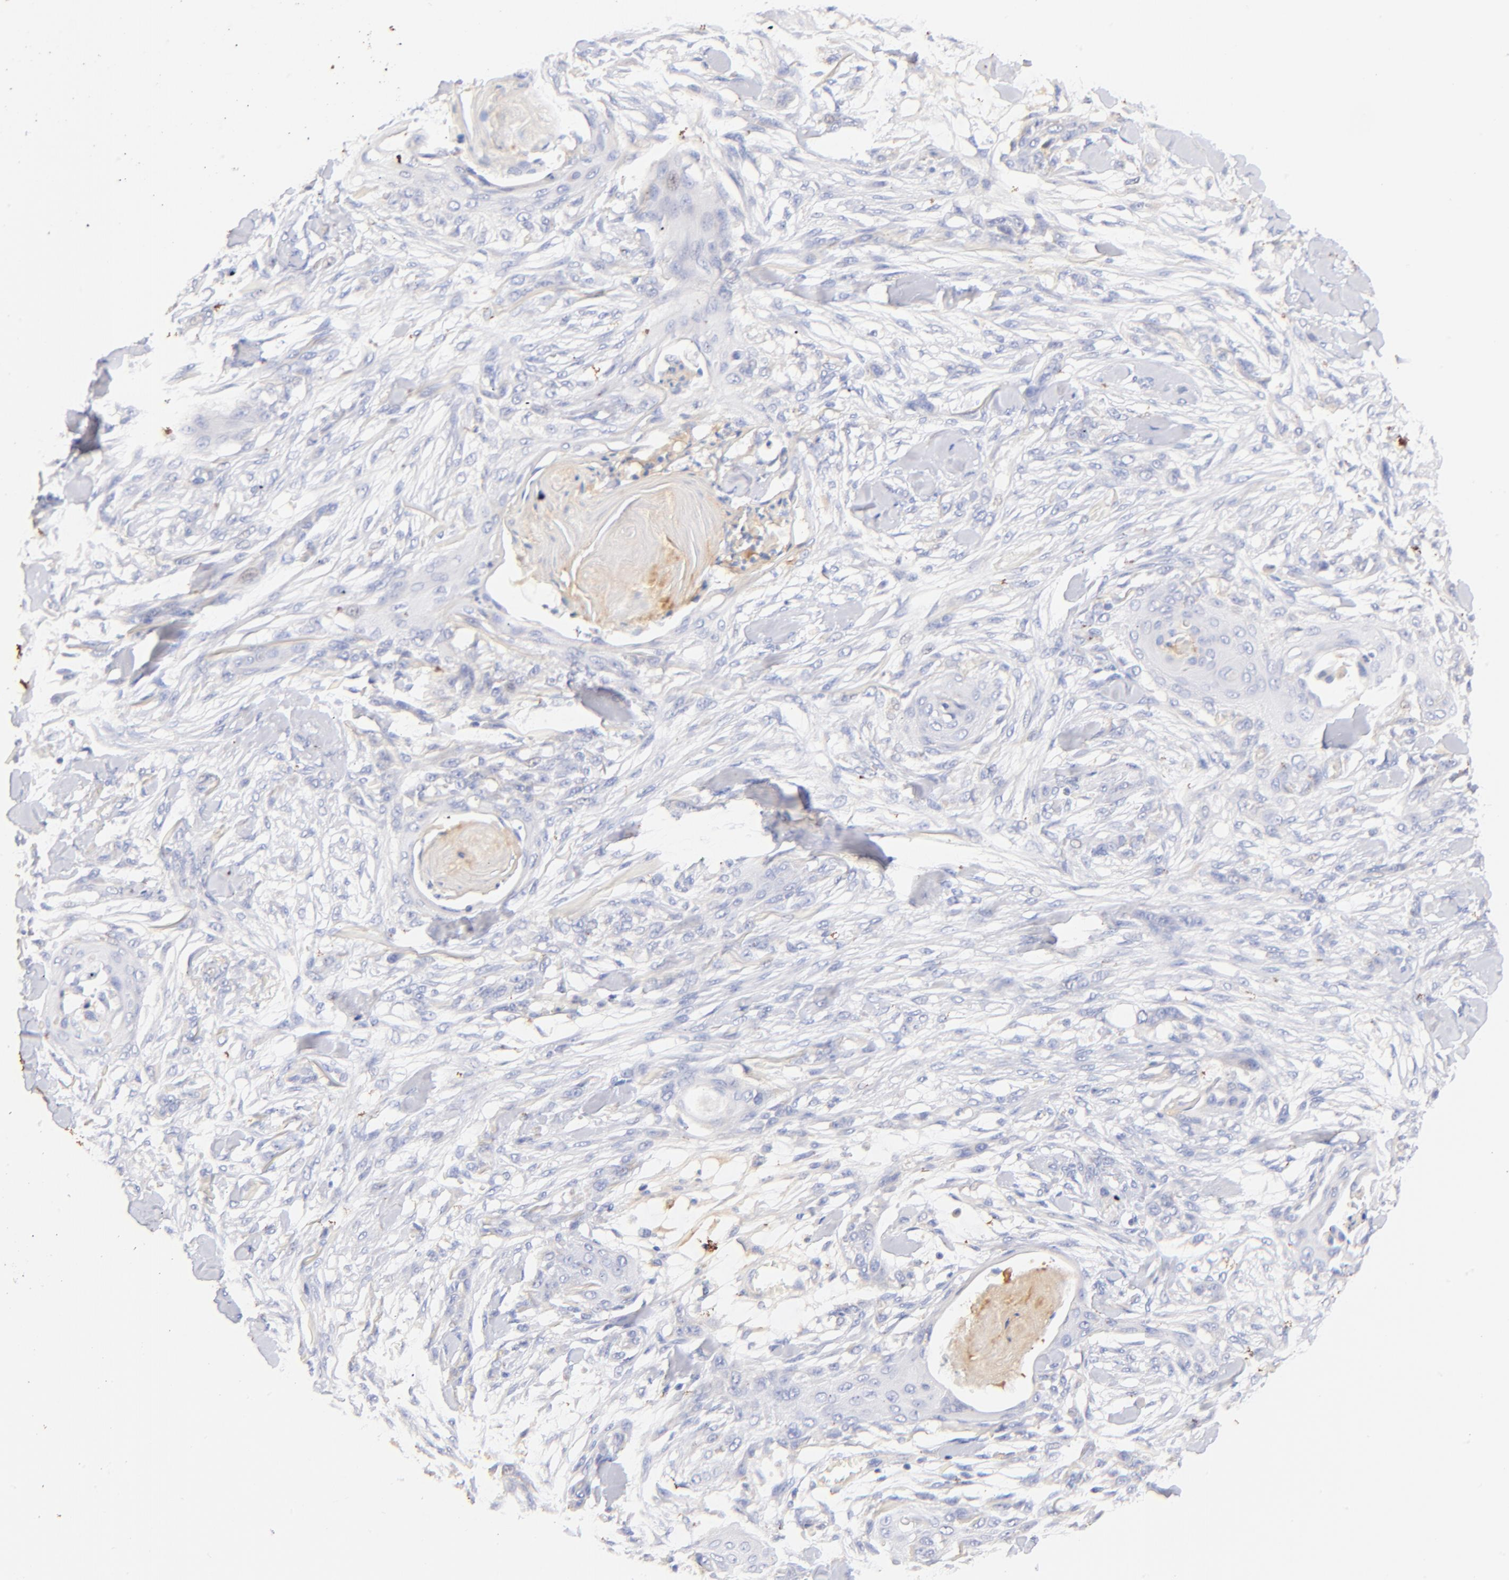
{"staining": {"intensity": "negative", "quantity": "none", "location": "none"}, "tissue": "skin cancer", "cell_type": "Tumor cells", "image_type": "cancer", "snomed": [{"axis": "morphology", "description": "Squamous cell carcinoma, NOS"}, {"axis": "topography", "description": "Skin"}], "caption": "Skin squamous cell carcinoma was stained to show a protein in brown. There is no significant expression in tumor cells. Nuclei are stained in blue.", "gene": "IGLV7-43", "patient": {"sex": "female", "age": 59}}